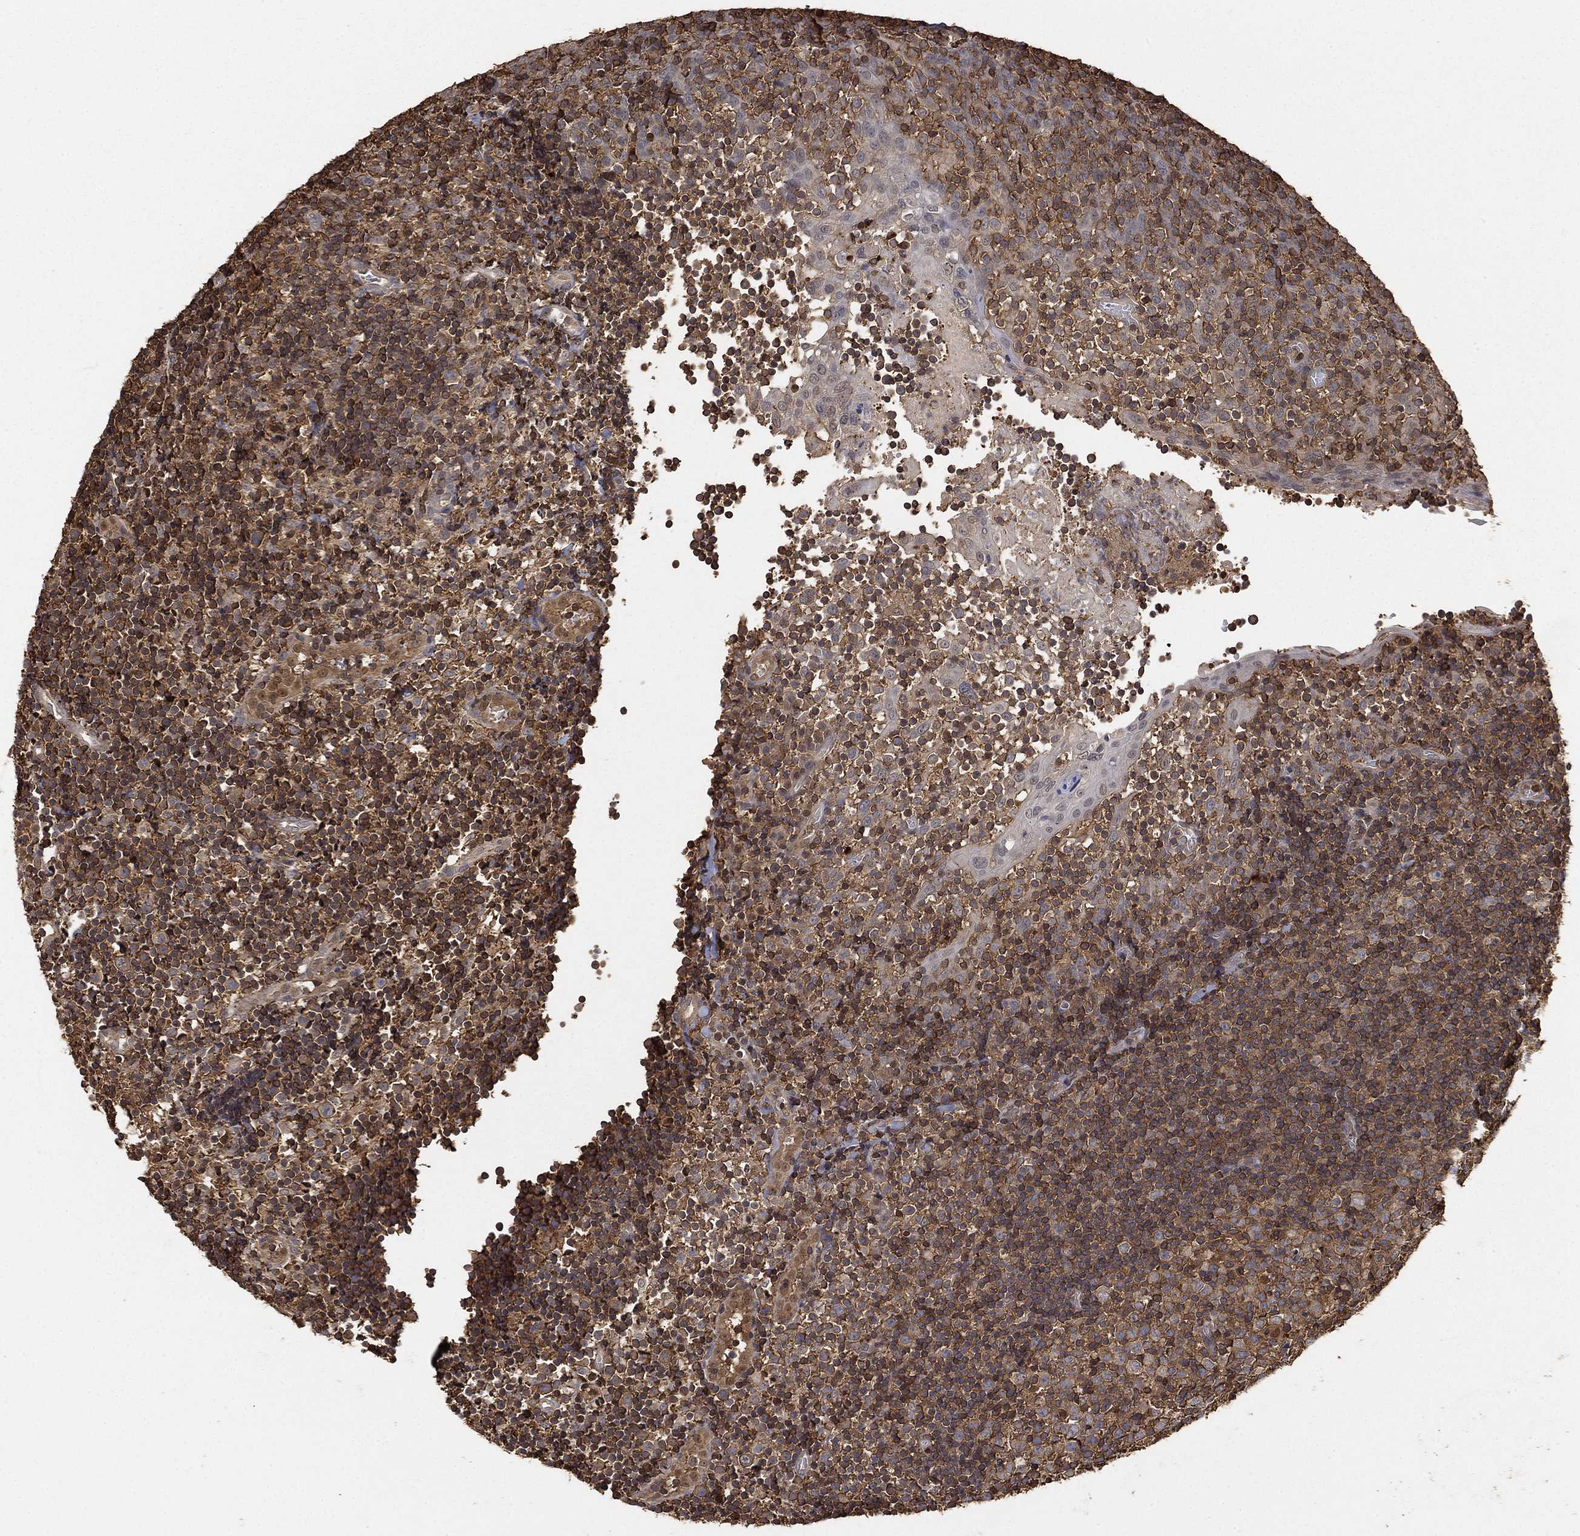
{"staining": {"intensity": "moderate", "quantity": "25%-75%", "location": "cytoplasmic/membranous"}, "tissue": "tonsil", "cell_type": "Germinal center cells", "image_type": "normal", "snomed": [{"axis": "morphology", "description": "Normal tissue, NOS"}, {"axis": "topography", "description": "Tonsil"}], "caption": "Tonsil stained with a protein marker exhibits moderate staining in germinal center cells.", "gene": "CRYL1", "patient": {"sex": "female", "age": 5}}